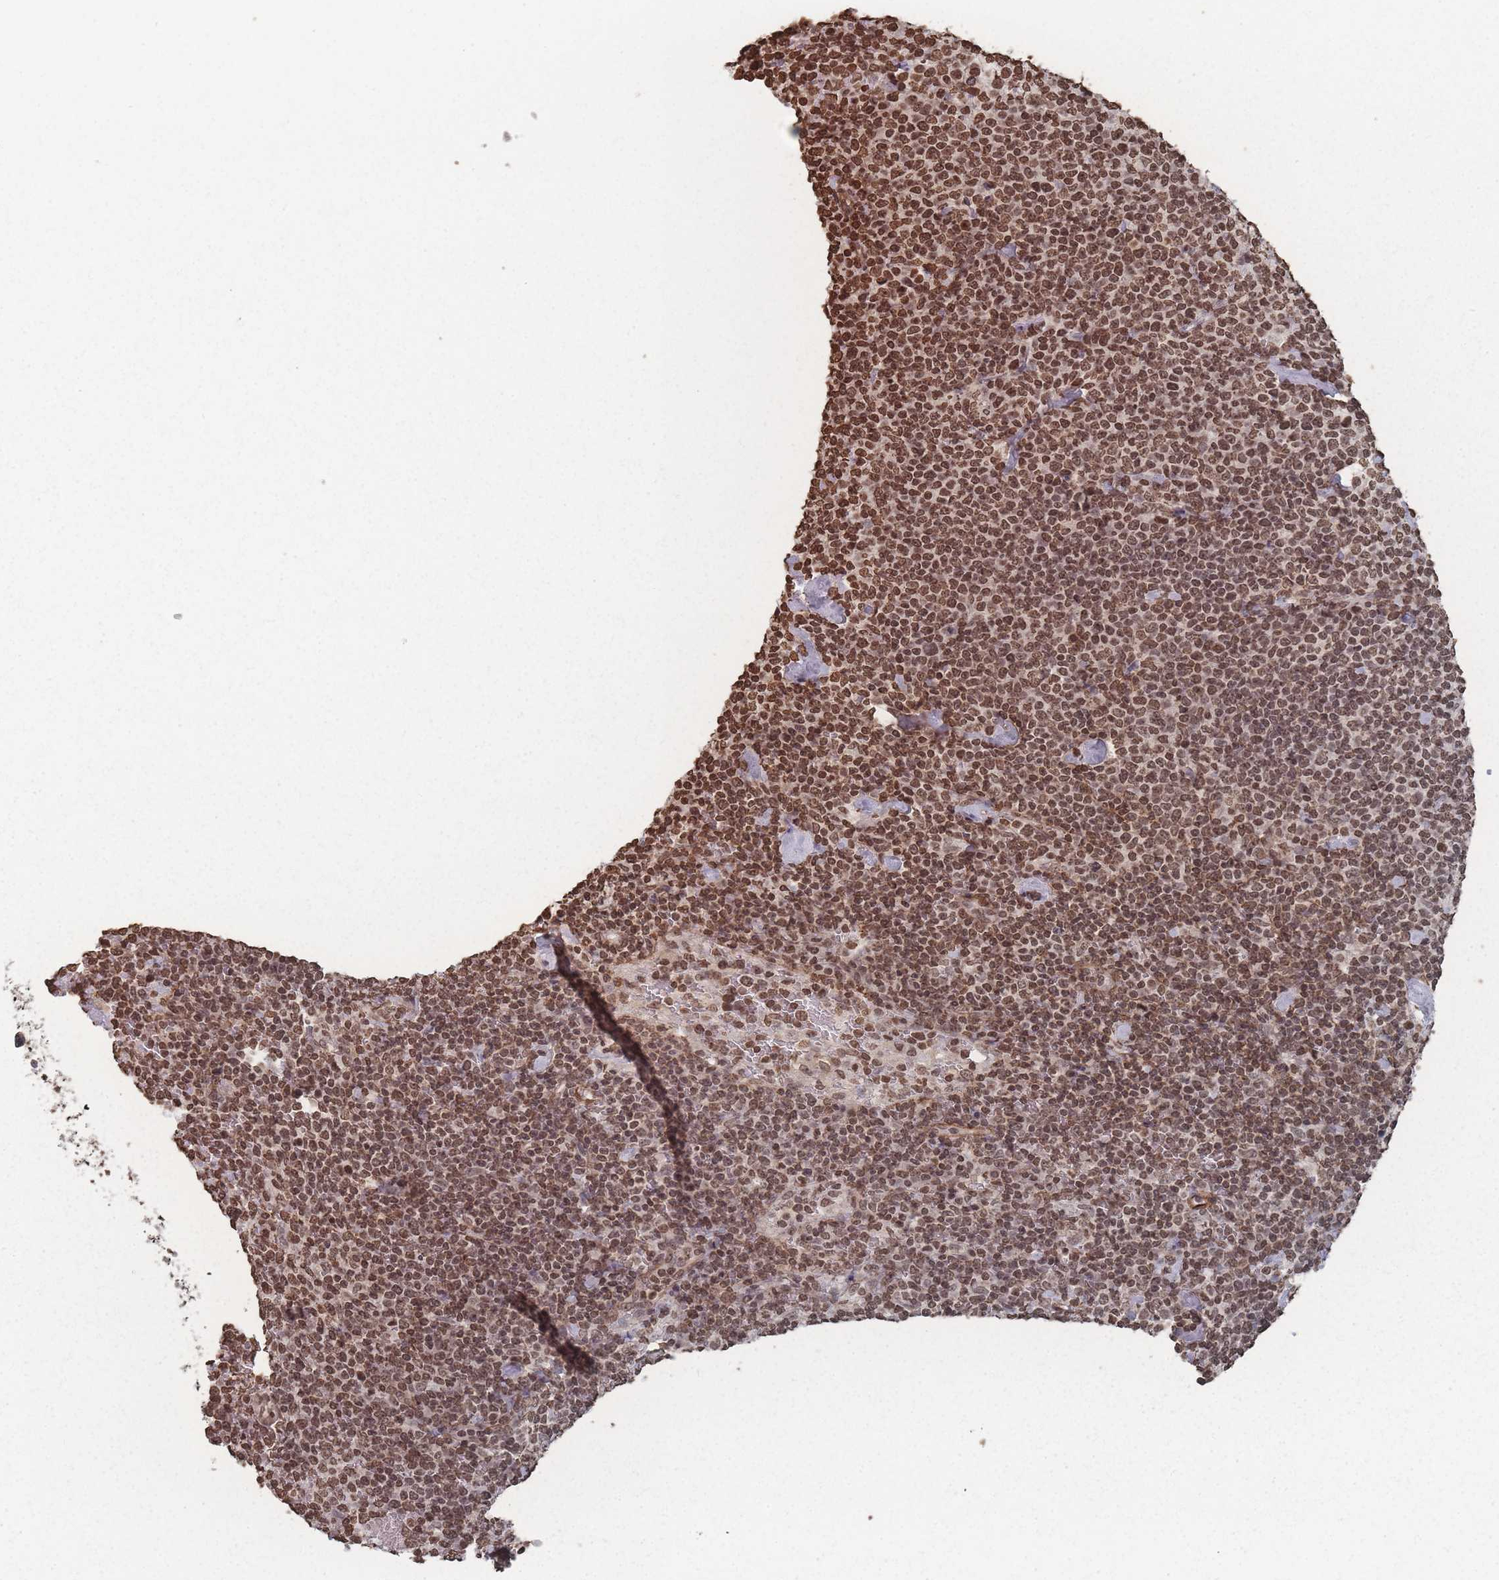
{"staining": {"intensity": "moderate", "quantity": ">75%", "location": "nuclear"}, "tissue": "lymphoma", "cell_type": "Tumor cells", "image_type": "cancer", "snomed": [{"axis": "morphology", "description": "Malignant lymphoma, non-Hodgkin's type, High grade"}, {"axis": "topography", "description": "Lymph node"}], "caption": "Human high-grade malignant lymphoma, non-Hodgkin's type stained for a protein (brown) reveals moderate nuclear positive expression in about >75% of tumor cells.", "gene": "PLEKHG5", "patient": {"sex": "male", "age": 61}}